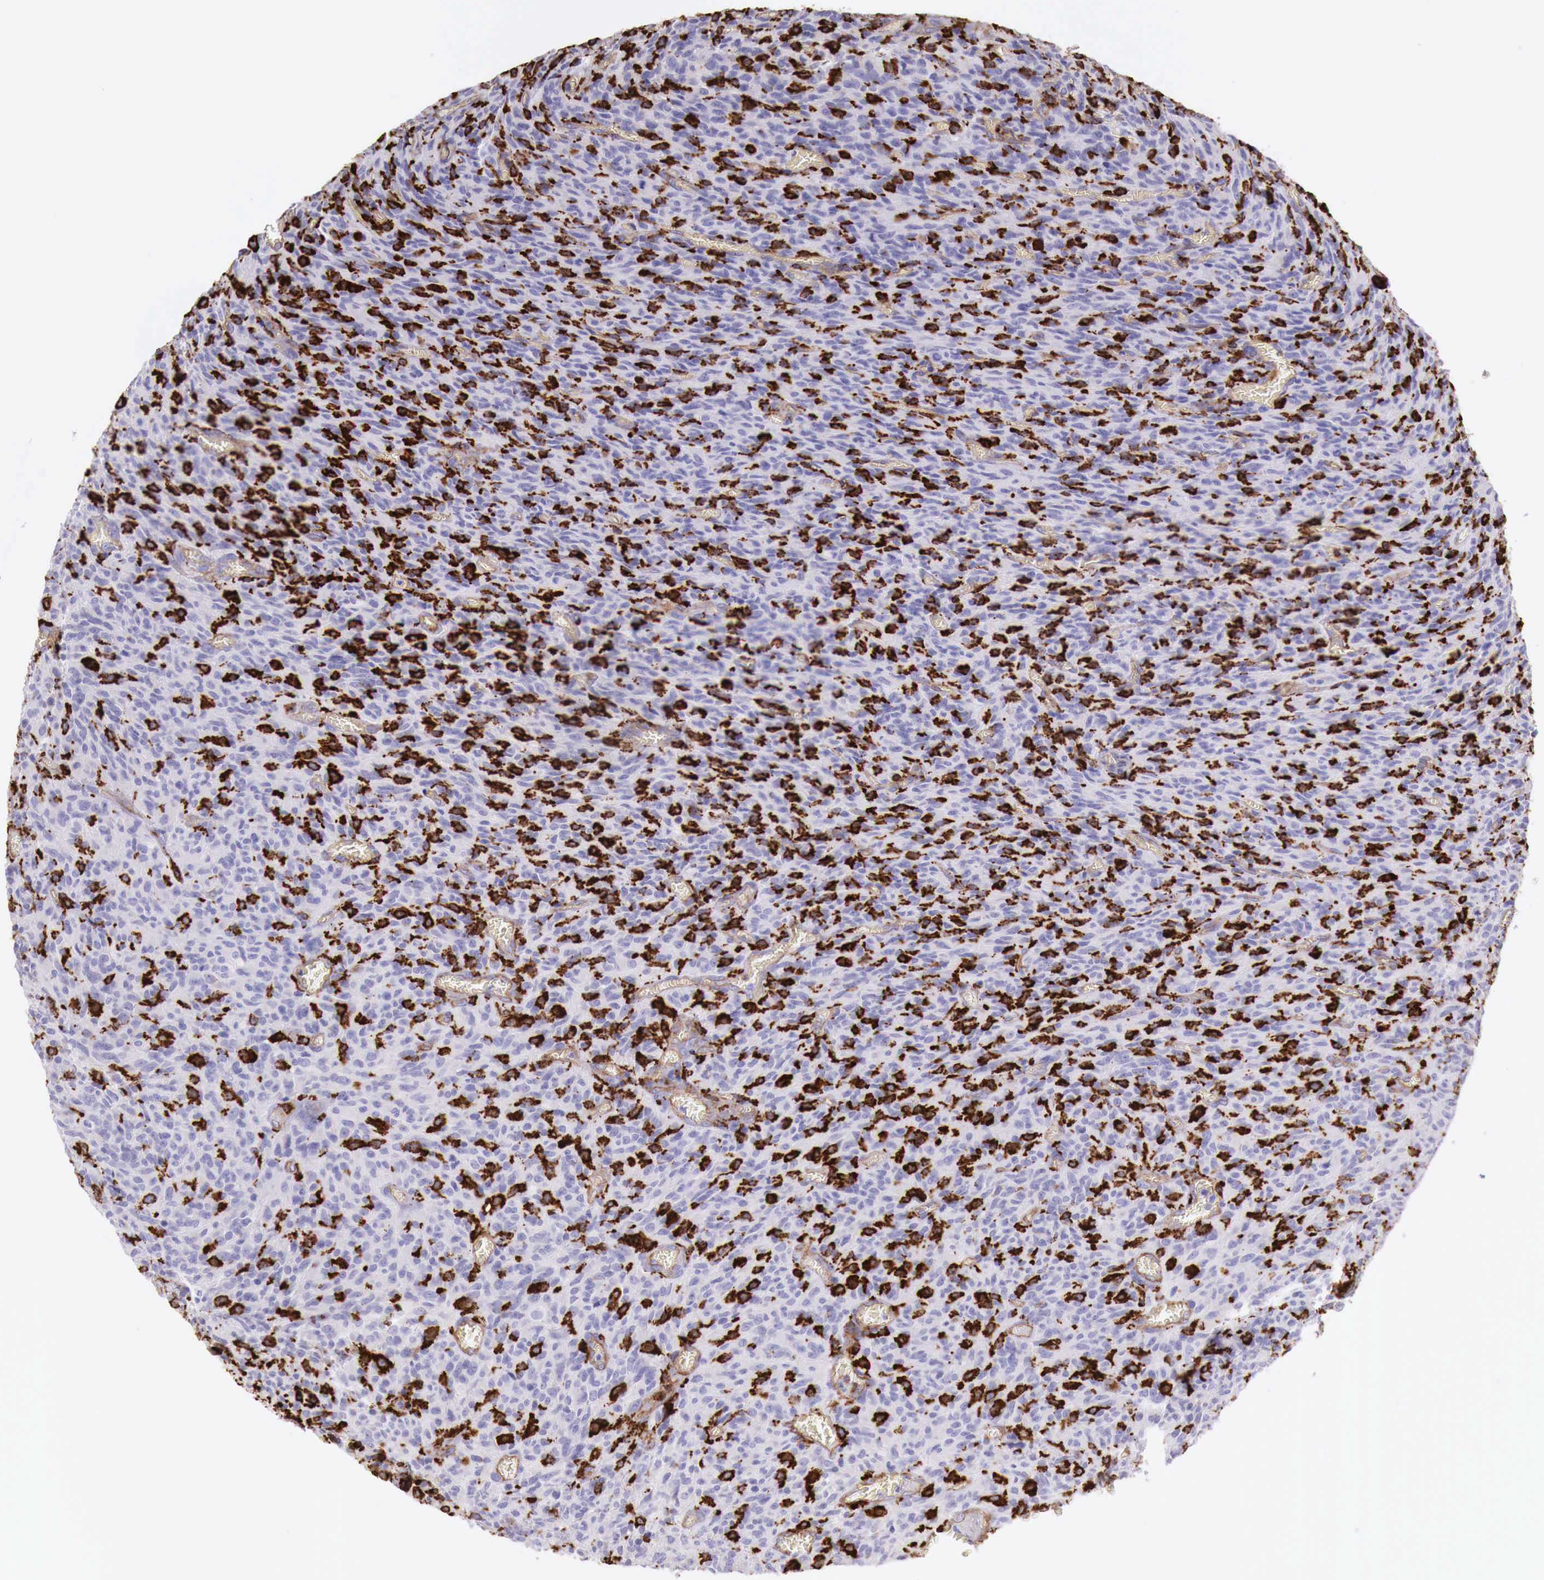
{"staining": {"intensity": "negative", "quantity": "none", "location": "none"}, "tissue": "glioma", "cell_type": "Tumor cells", "image_type": "cancer", "snomed": [{"axis": "morphology", "description": "Glioma, malignant, High grade"}, {"axis": "topography", "description": "Brain"}], "caption": "This is a photomicrograph of IHC staining of glioma, which shows no expression in tumor cells.", "gene": "MSR1", "patient": {"sex": "male", "age": 56}}